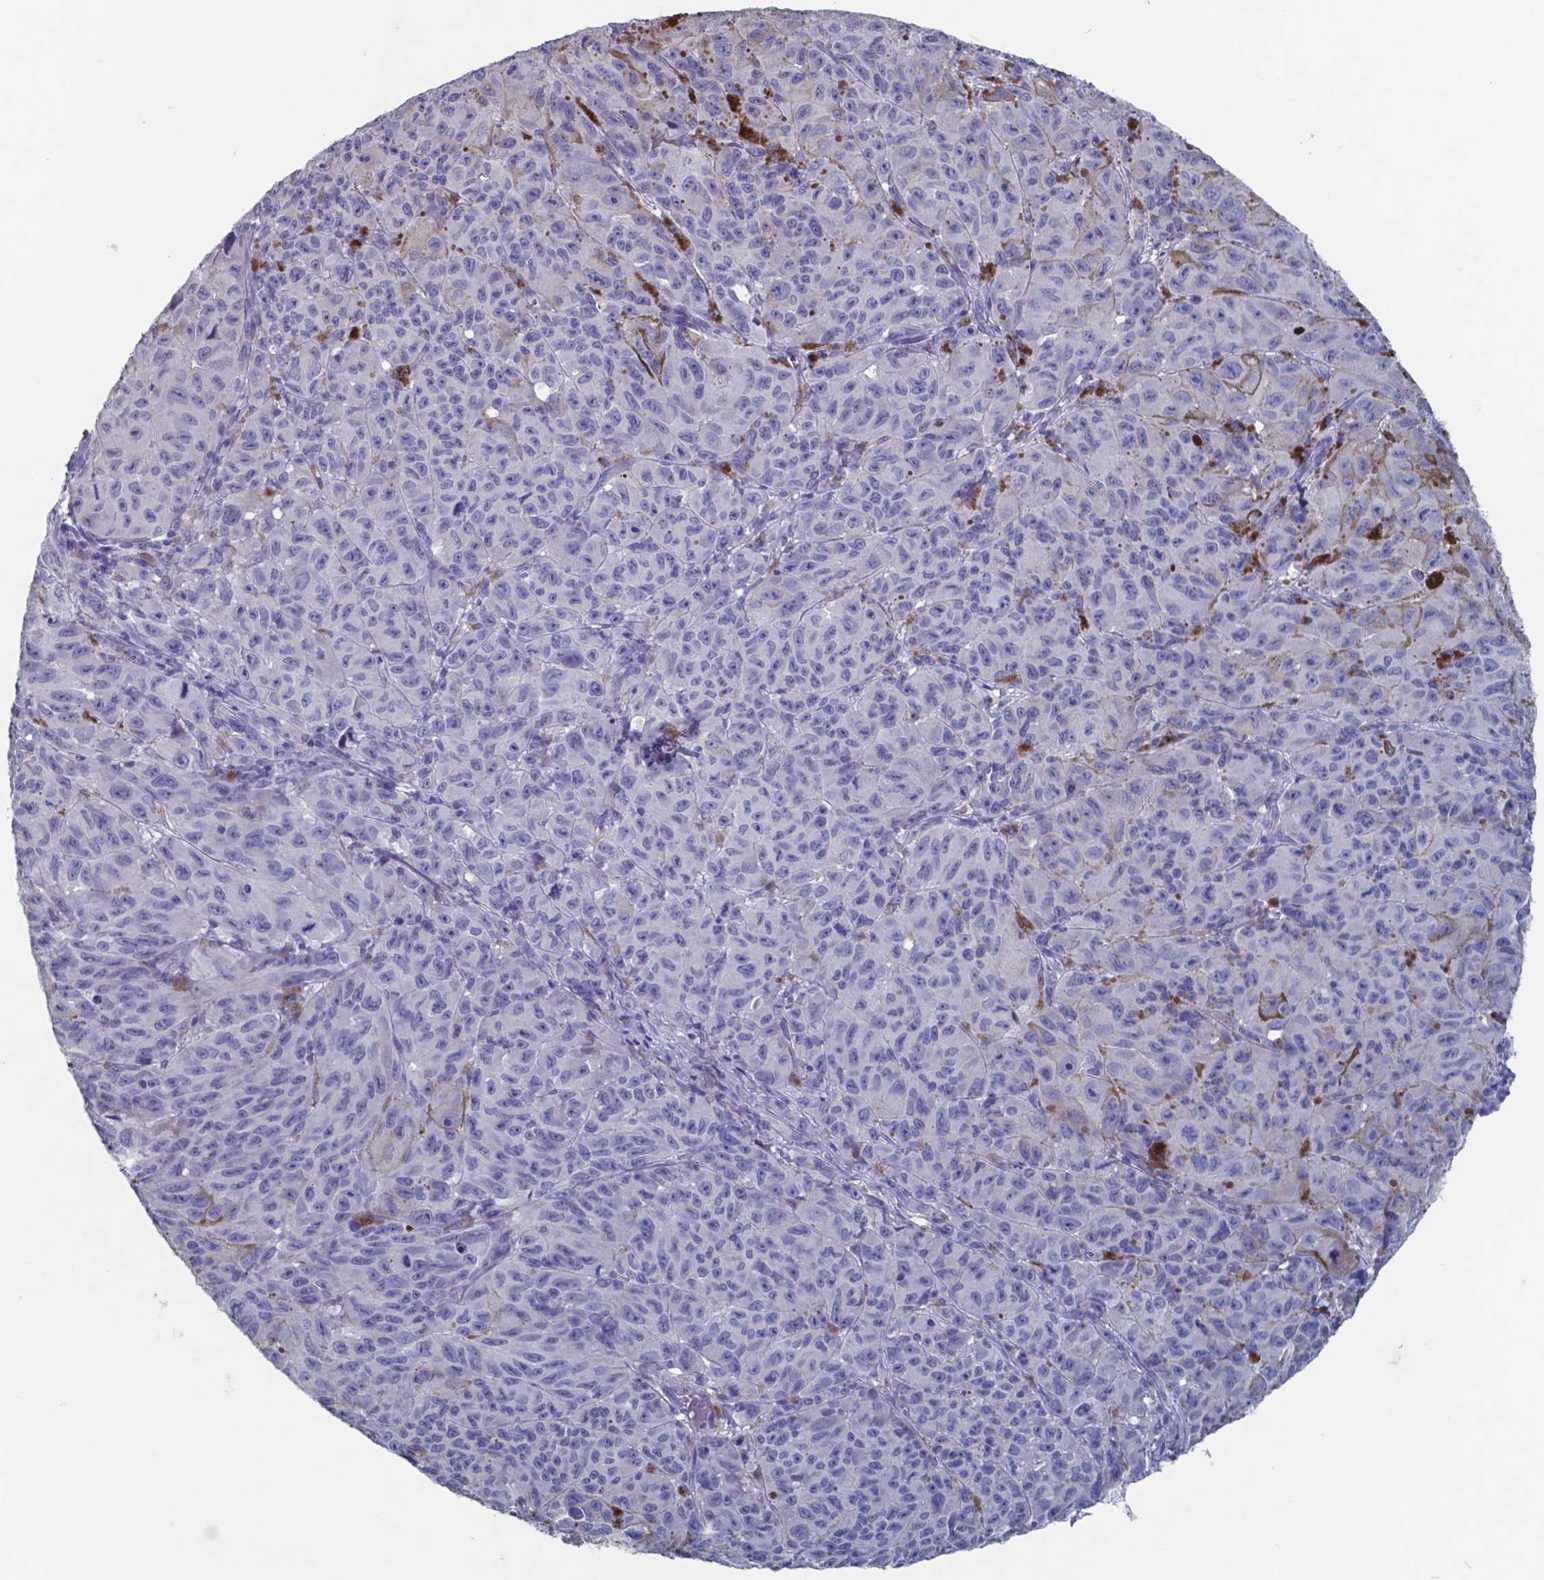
{"staining": {"intensity": "negative", "quantity": "none", "location": "none"}, "tissue": "melanoma", "cell_type": "Tumor cells", "image_type": "cancer", "snomed": [{"axis": "morphology", "description": "Malignant melanoma, NOS"}, {"axis": "topography", "description": "Vulva, labia, clitoris and Bartholin´s gland, NO"}], "caption": "Micrograph shows no protein staining in tumor cells of malignant melanoma tissue.", "gene": "TTR", "patient": {"sex": "female", "age": 75}}